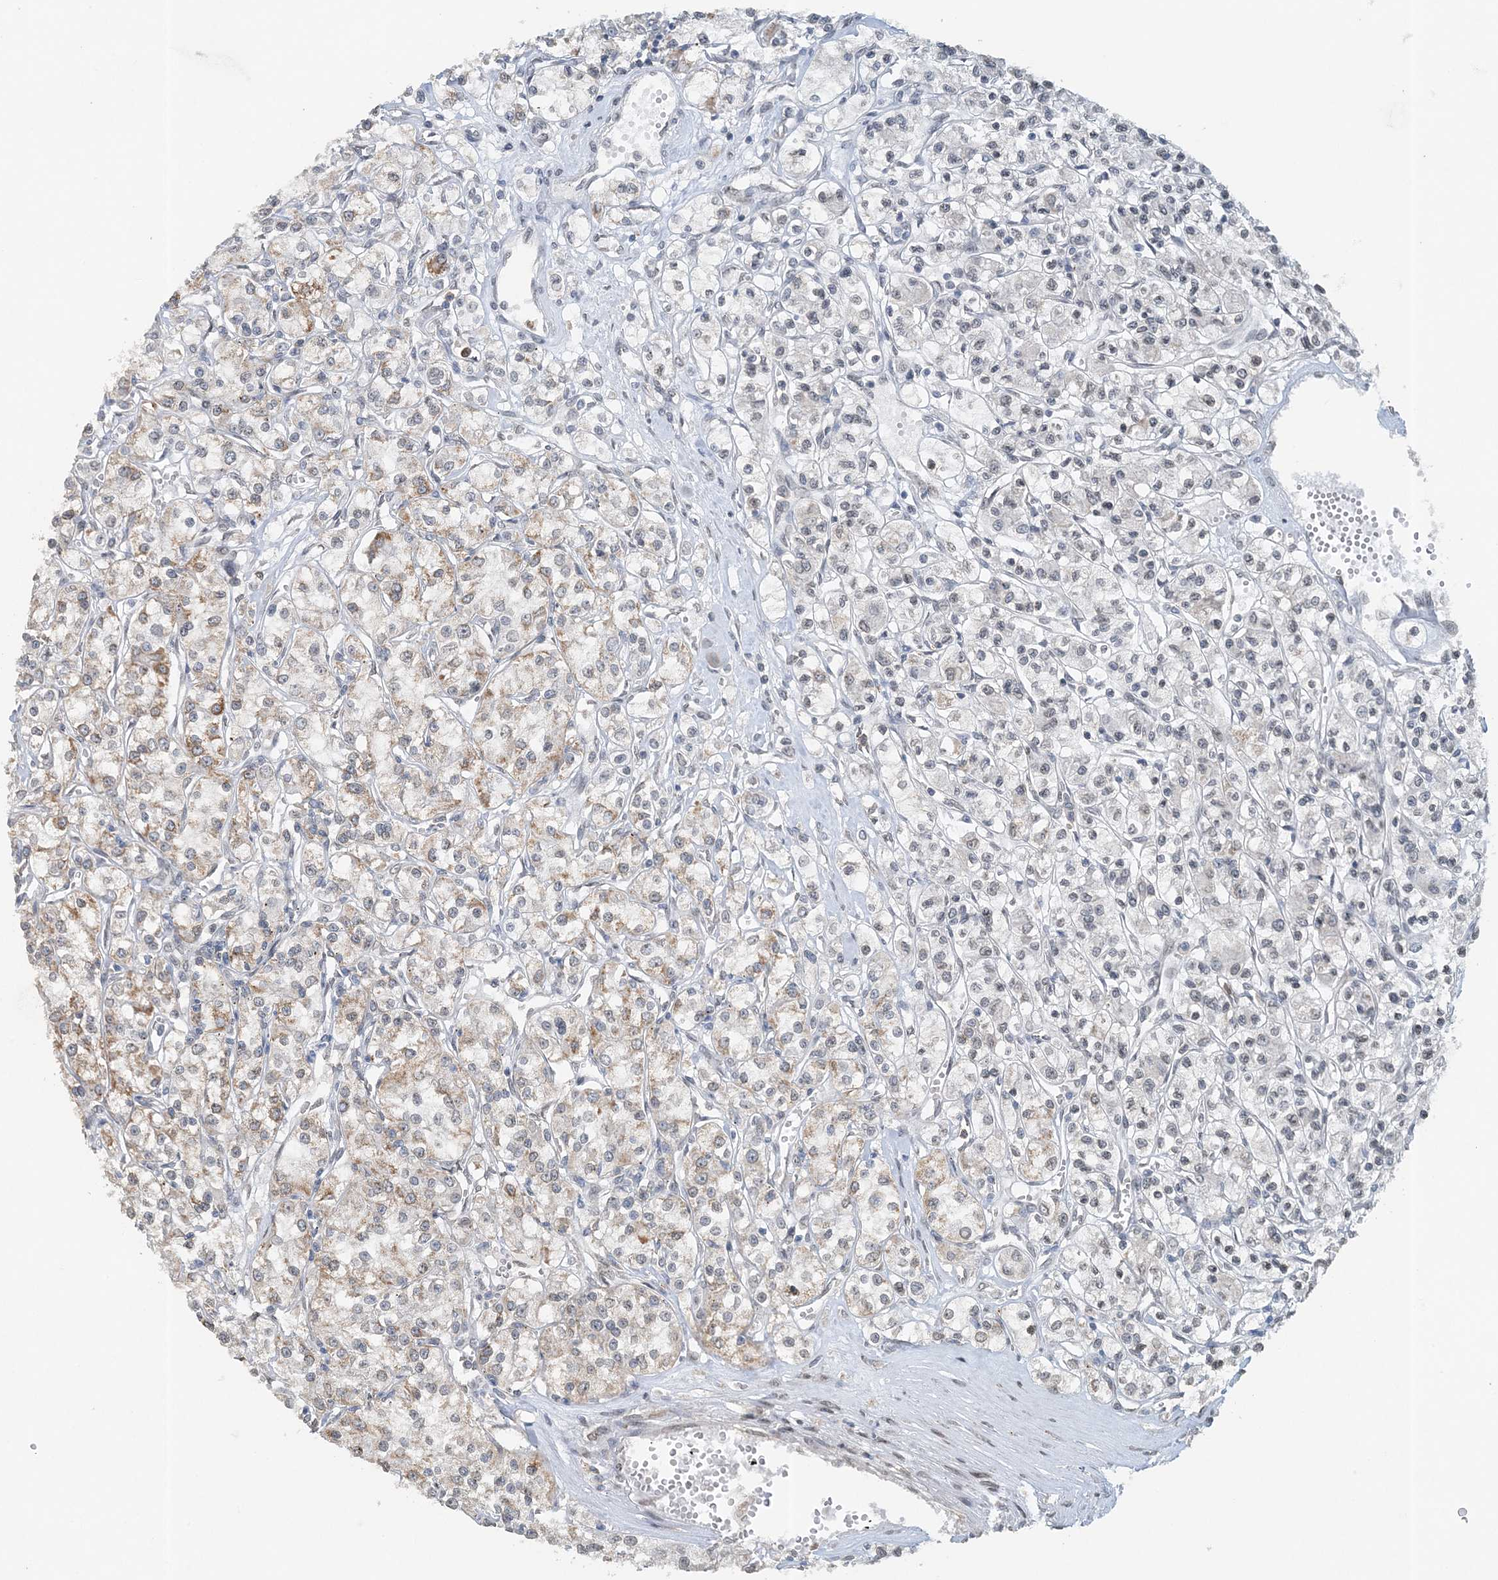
{"staining": {"intensity": "moderate", "quantity": "<25%", "location": "cytoplasmic/membranous"}, "tissue": "renal cancer", "cell_type": "Tumor cells", "image_type": "cancer", "snomed": [{"axis": "morphology", "description": "Adenocarcinoma, NOS"}, {"axis": "topography", "description": "Kidney"}], "caption": "The micrograph shows immunohistochemical staining of renal adenocarcinoma. There is moderate cytoplasmic/membranous positivity is present in approximately <25% of tumor cells.", "gene": "FAM110A", "patient": {"sex": "female", "age": 59}}